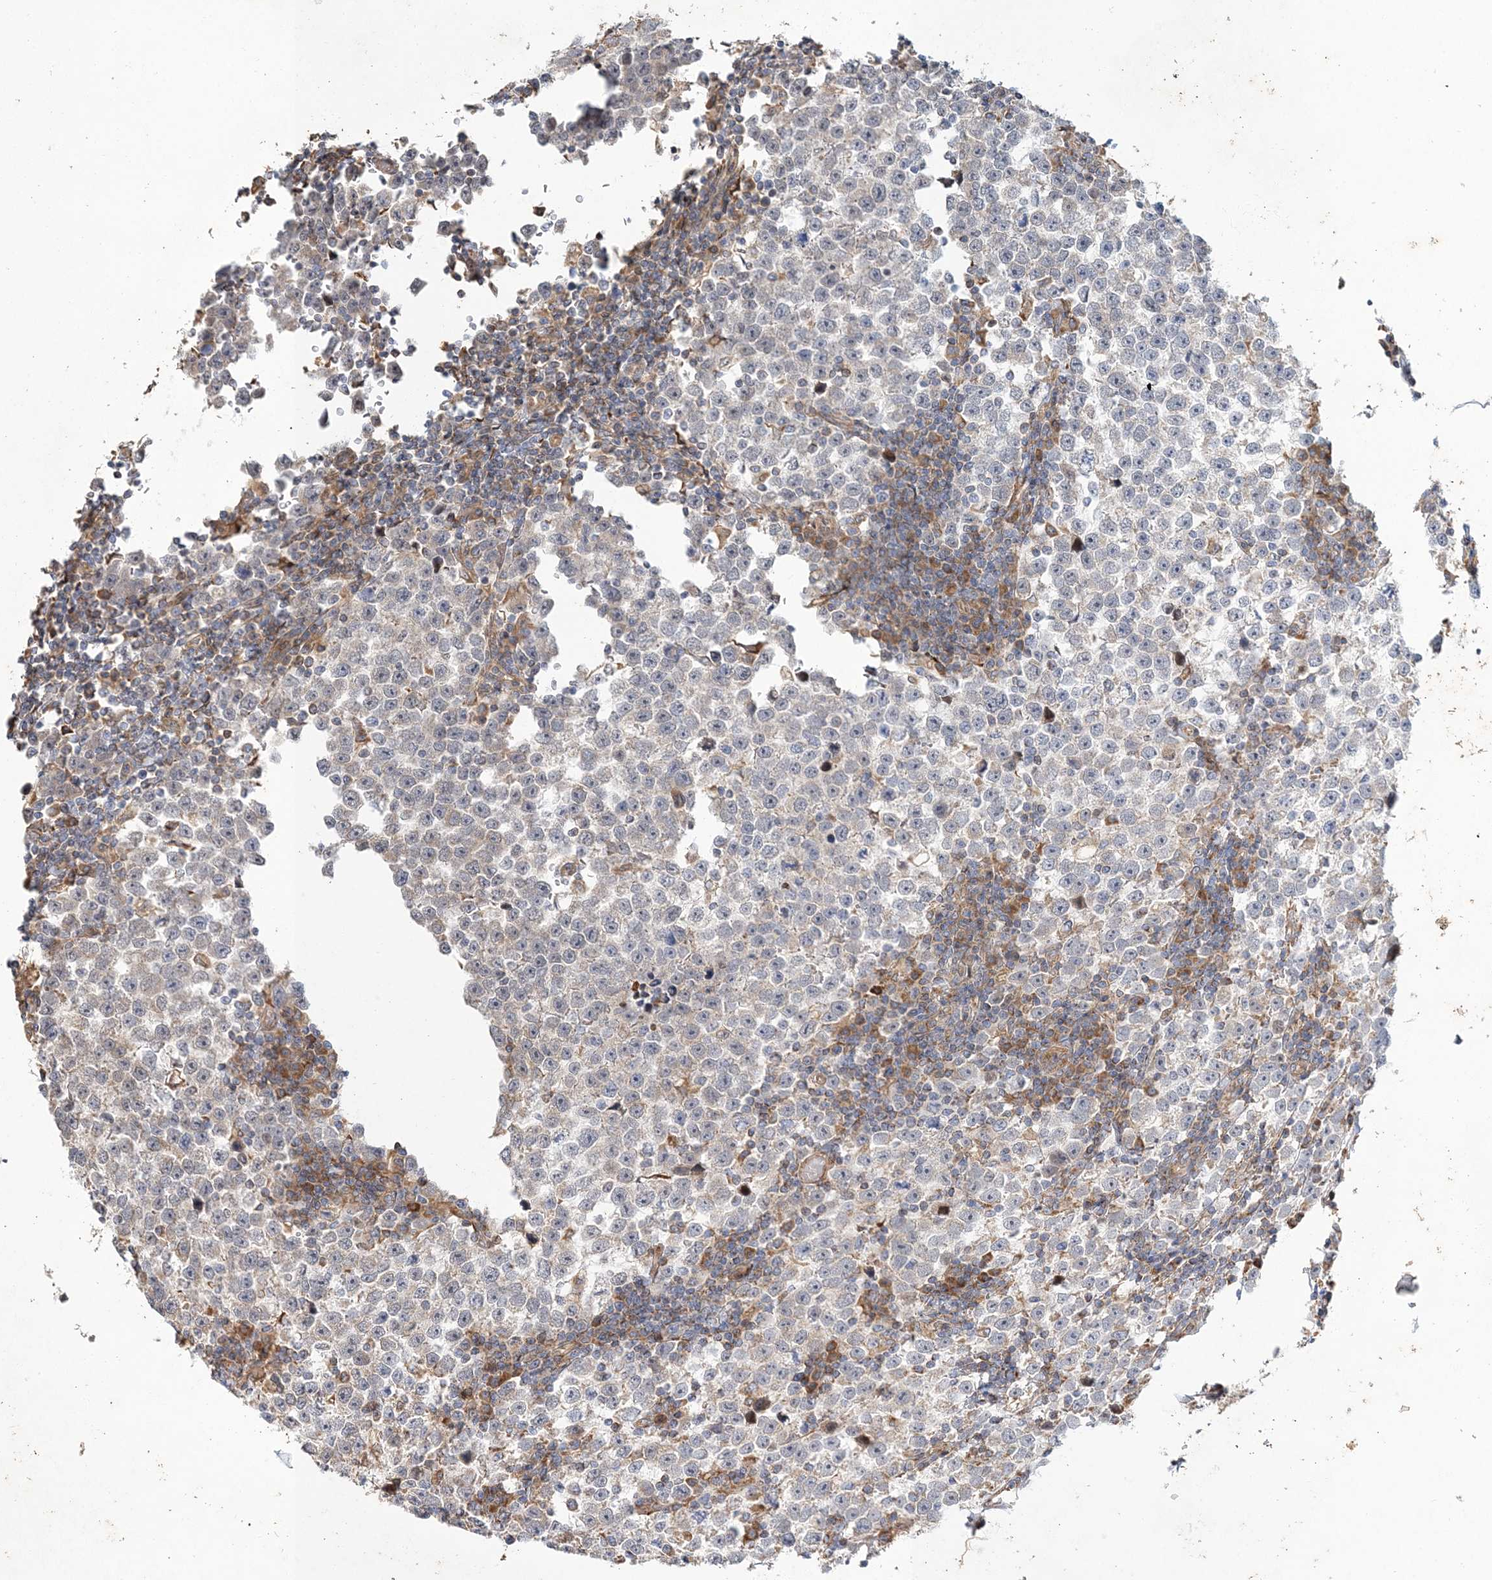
{"staining": {"intensity": "negative", "quantity": "none", "location": "none"}, "tissue": "testis cancer", "cell_type": "Tumor cells", "image_type": "cancer", "snomed": [{"axis": "morphology", "description": "Normal tissue, NOS"}, {"axis": "morphology", "description": "Seminoma, NOS"}, {"axis": "topography", "description": "Testis"}], "caption": "This is an immunohistochemistry histopathology image of human testis cancer (seminoma). There is no staining in tumor cells.", "gene": "ZFYVE16", "patient": {"sex": "male", "age": 43}}